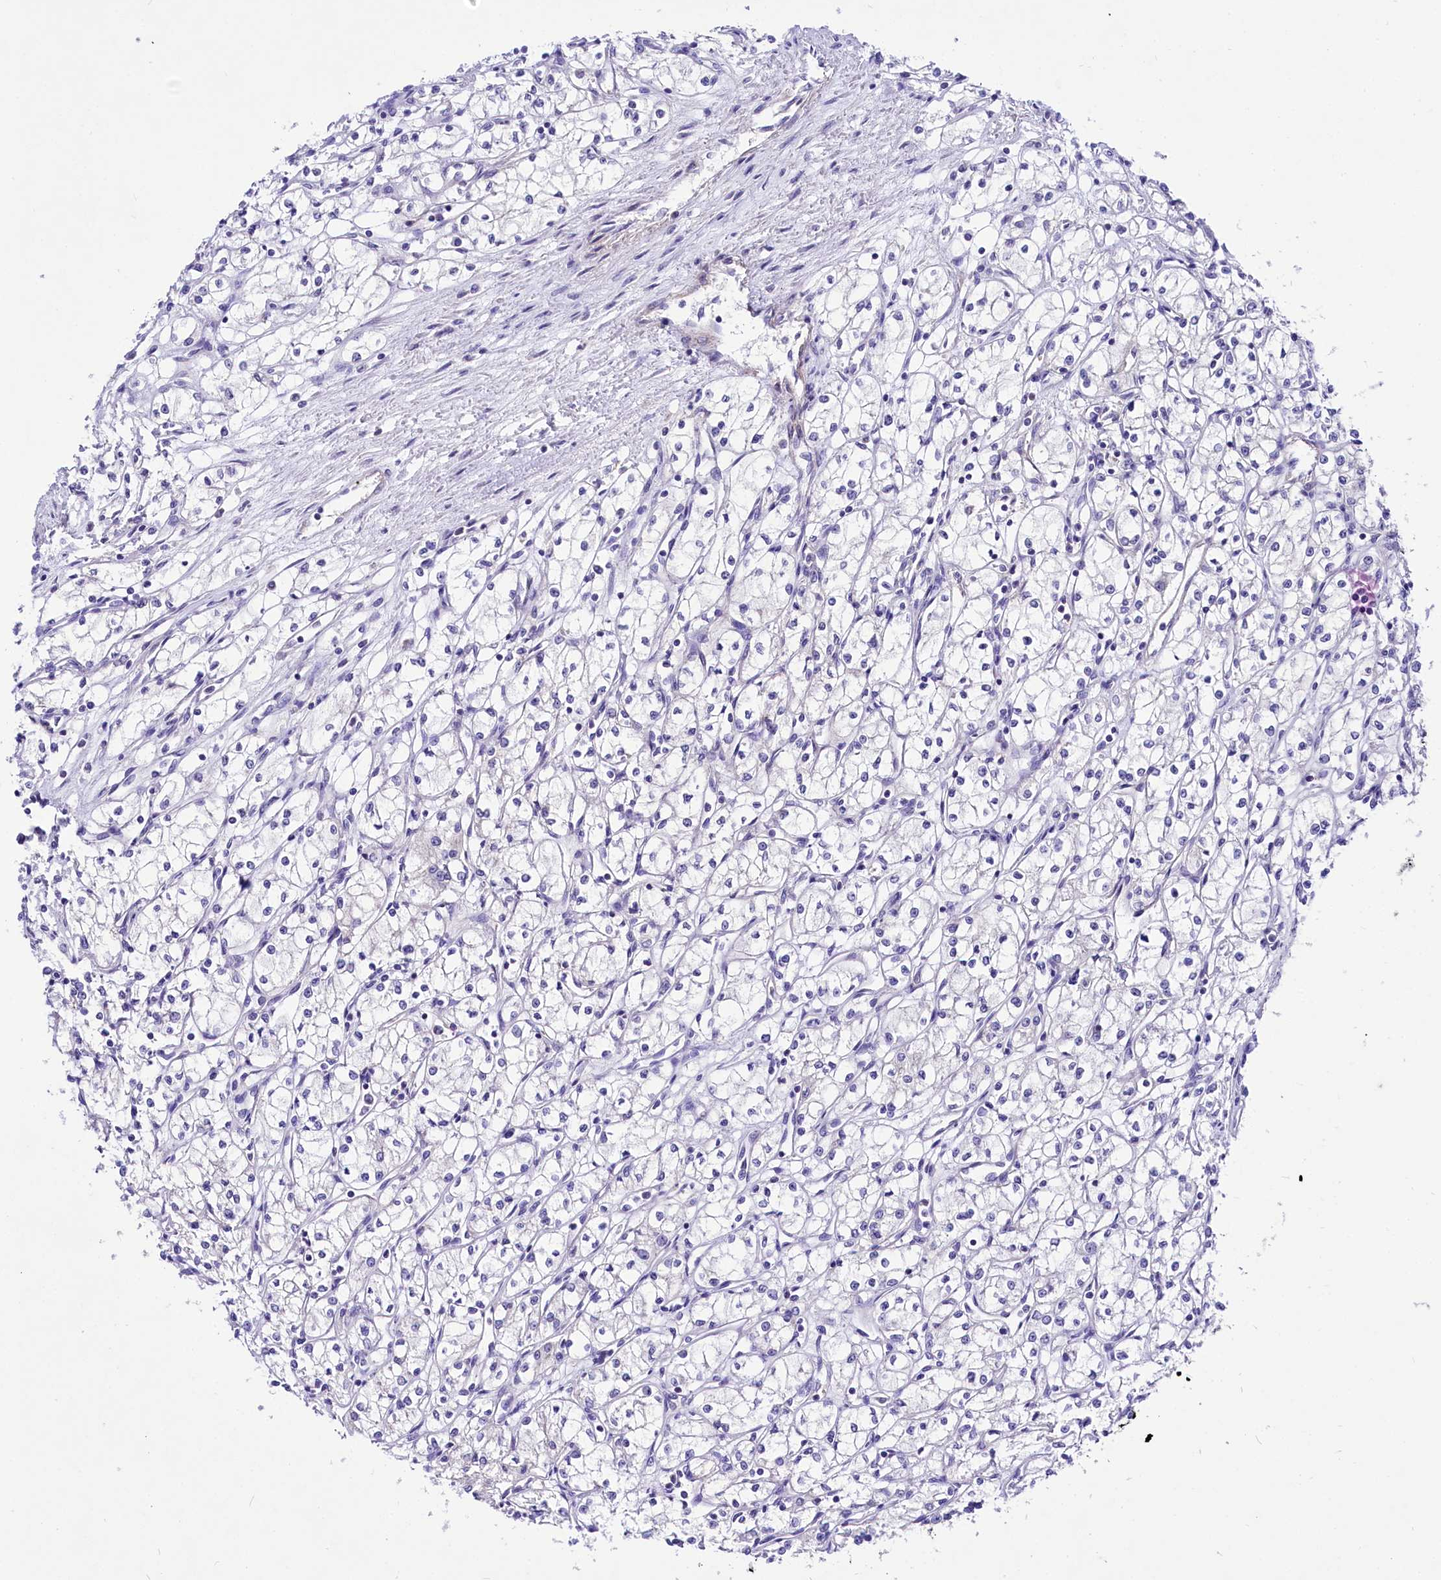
{"staining": {"intensity": "negative", "quantity": "none", "location": "none"}, "tissue": "renal cancer", "cell_type": "Tumor cells", "image_type": "cancer", "snomed": [{"axis": "morphology", "description": "Adenocarcinoma, NOS"}, {"axis": "topography", "description": "Kidney"}], "caption": "A high-resolution micrograph shows immunohistochemistry staining of adenocarcinoma (renal), which displays no significant expression in tumor cells.", "gene": "ABHD5", "patient": {"sex": "male", "age": 59}}